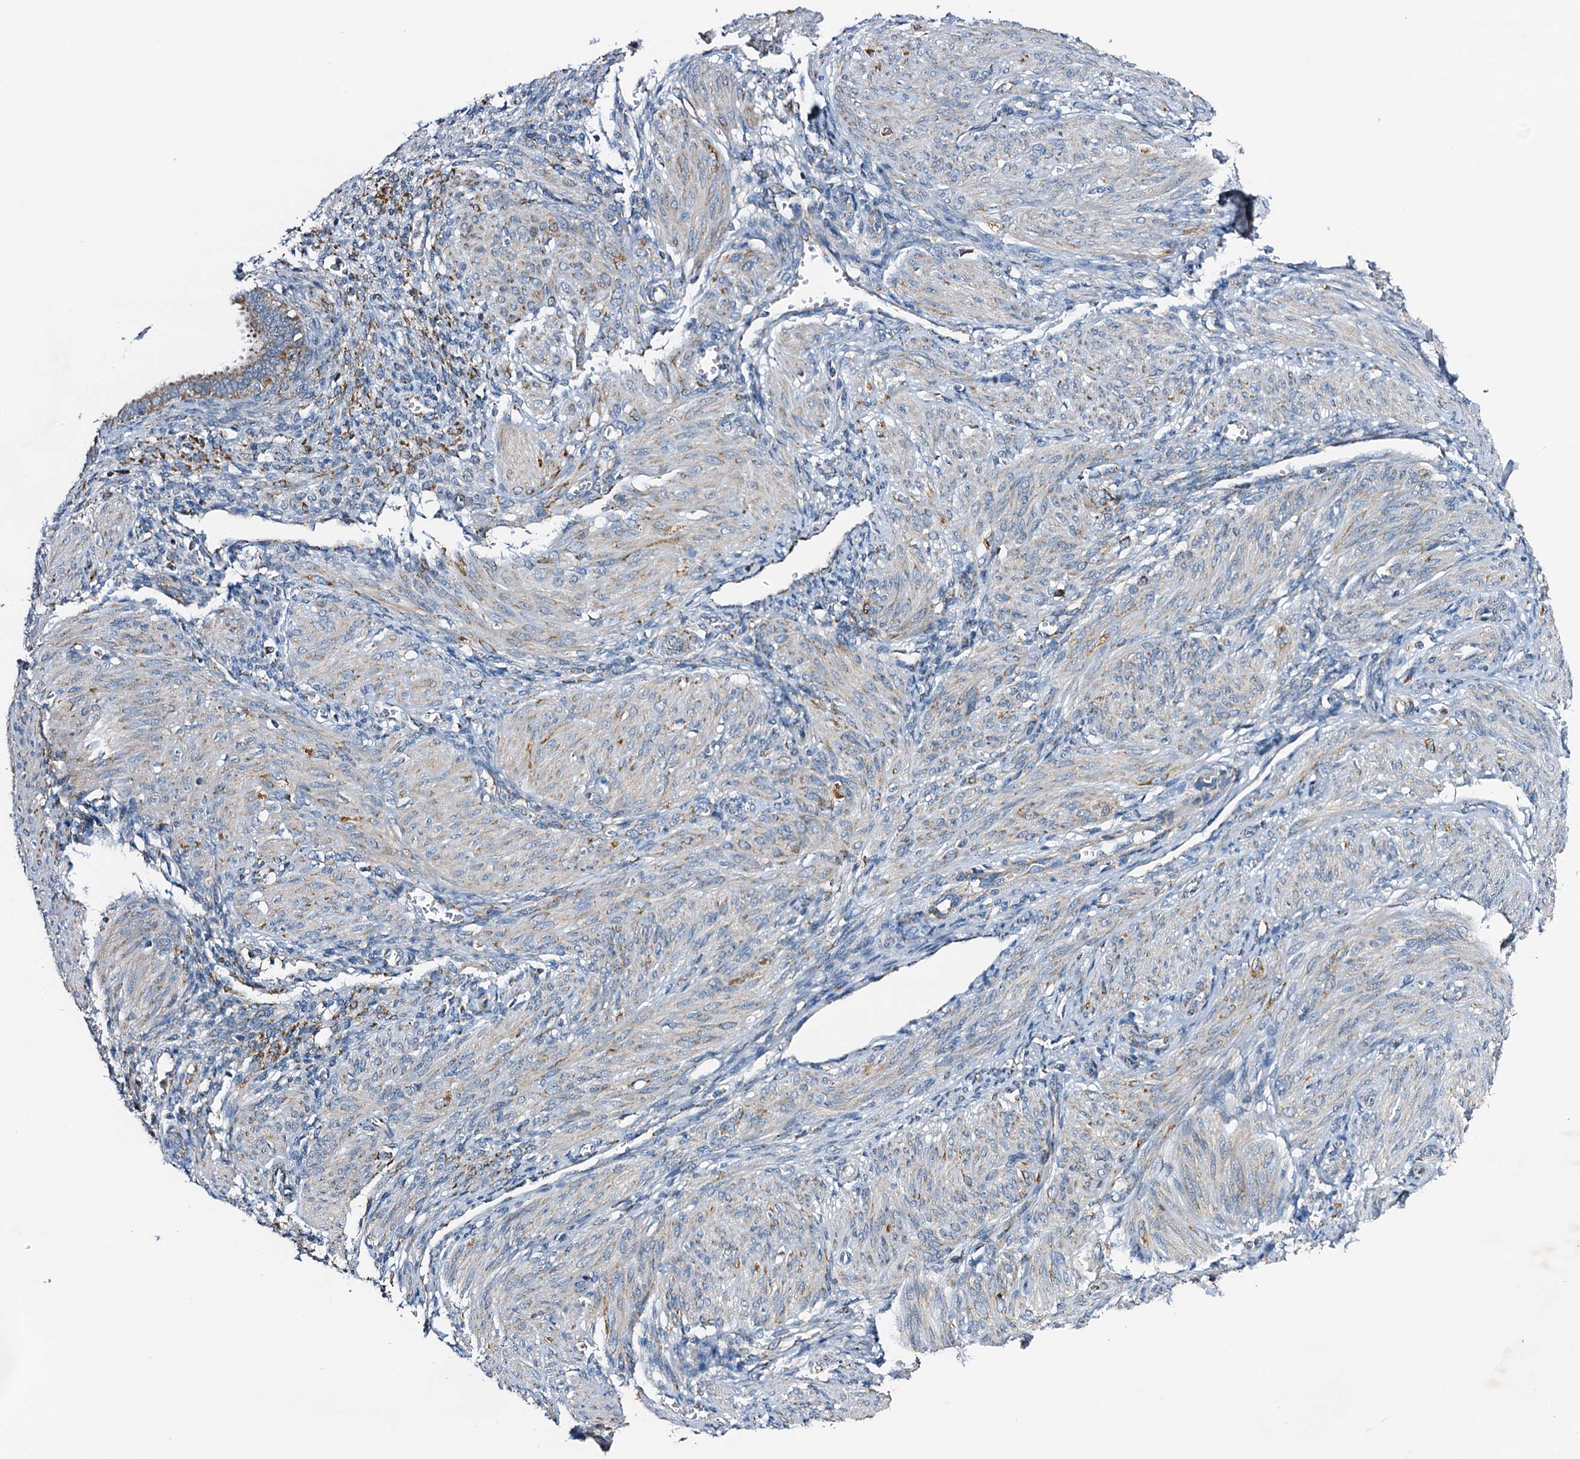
{"staining": {"intensity": "weak", "quantity": "25%-75%", "location": "cytoplasmic/membranous"}, "tissue": "smooth muscle", "cell_type": "Smooth muscle cells", "image_type": "normal", "snomed": [{"axis": "morphology", "description": "Normal tissue, NOS"}, {"axis": "topography", "description": "Smooth muscle"}], "caption": "Immunohistochemistry (IHC) (DAB (3,3'-diaminobenzidine)) staining of benign smooth muscle exhibits weak cytoplasmic/membranous protein expression in approximately 25%-75% of smooth muscle cells.", "gene": "POC1A", "patient": {"sex": "female", "age": 39}}